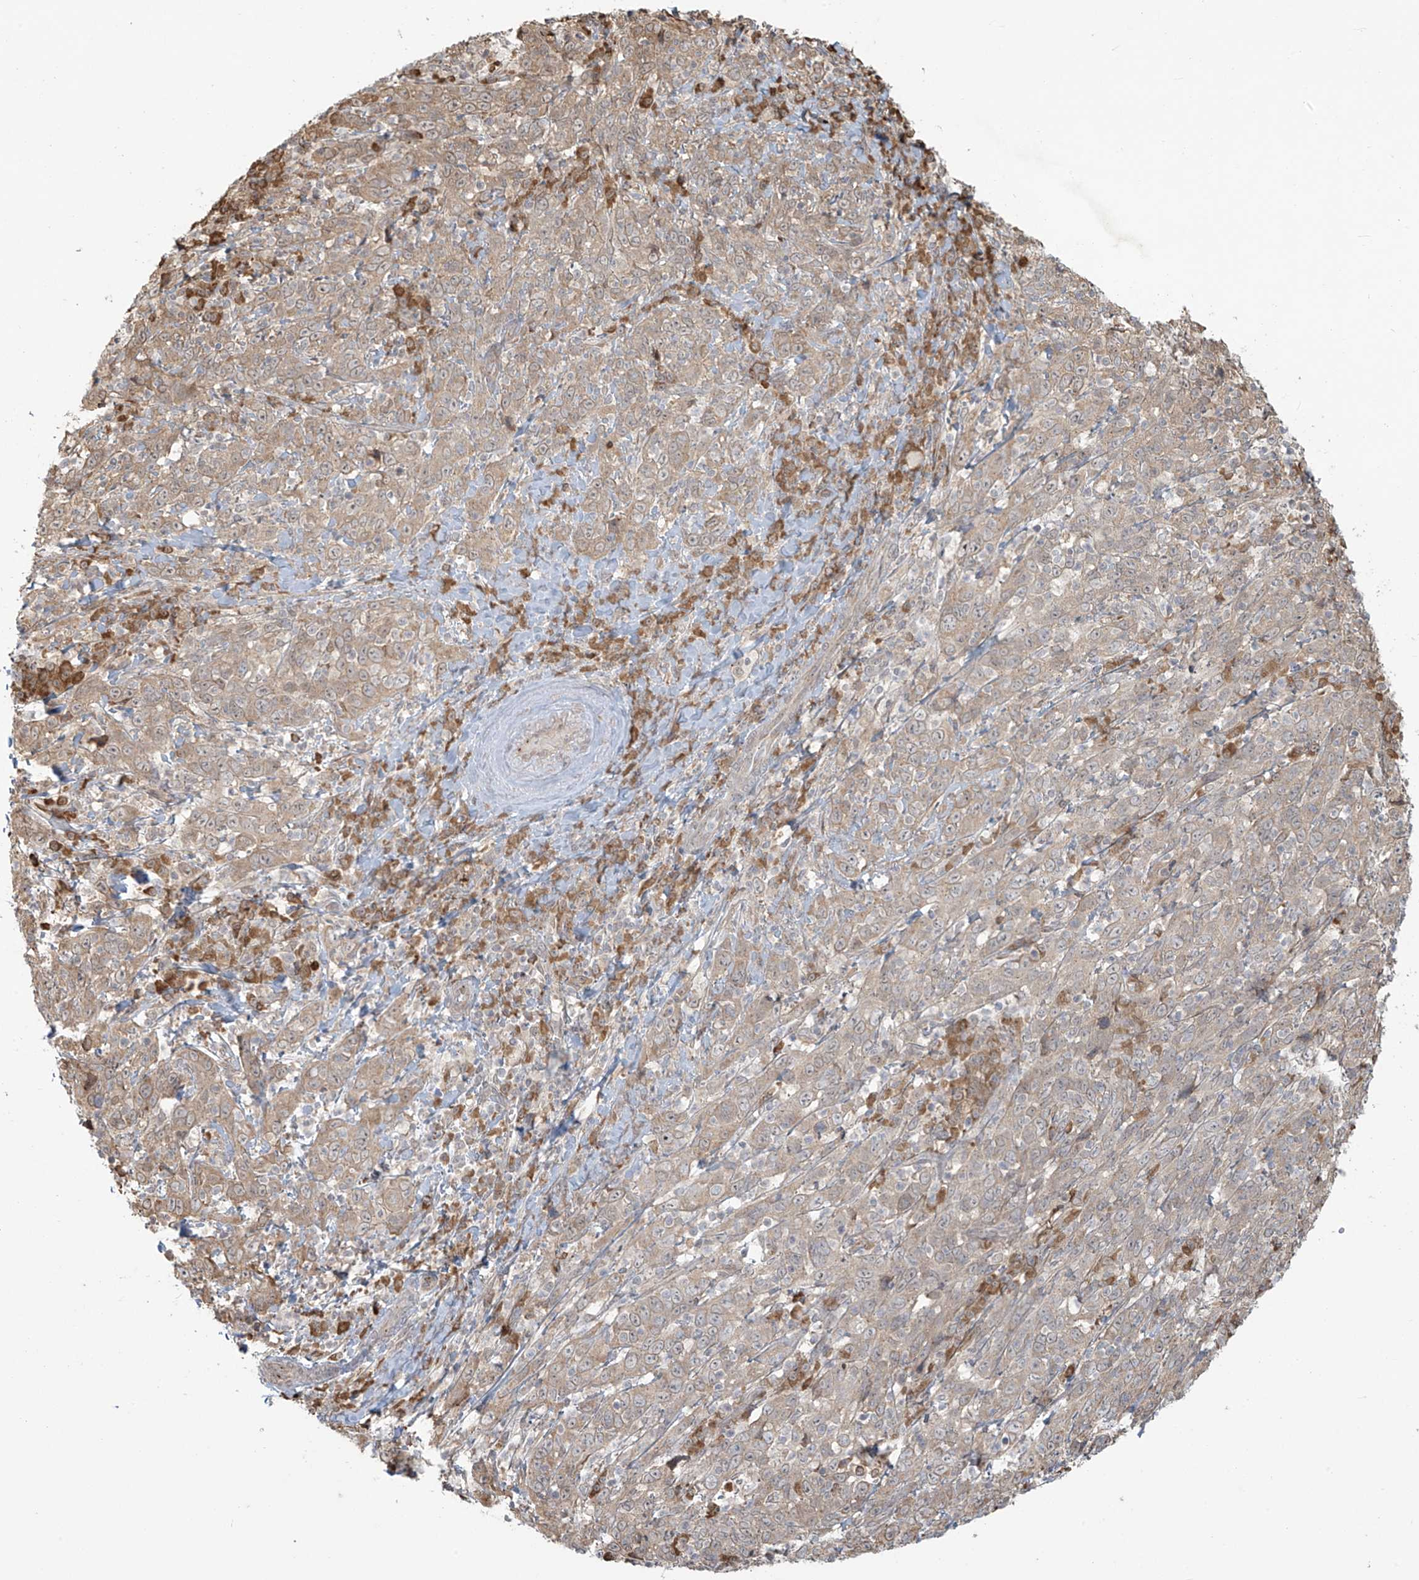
{"staining": {"intensity": "weak", "quantity": "25%-75%", "location": "cytoplasmic/membranous"}, "tissue": "cervical cancer", "cell_type": "Tumor cells", "image_type": "cancer", "snomed": [{"axis": "morphology", "description": "Squamous cell carcinoma, NOS"}, {"axis": "topography", "description": "Cervix"}], "caption": "A brown stain labels weak cytoplasmic/membranous positivity of a protein in human squamous cell carcinoma (cervical) tumor cells. (Stains: DAB (3,3'-diaminobenzidine) in brown, nuclei in blue, Microscopy: brightfield microscopy at high magnification).", "gene": "PLEKHM3", "patient": {"sex": "female", "age": 46}}